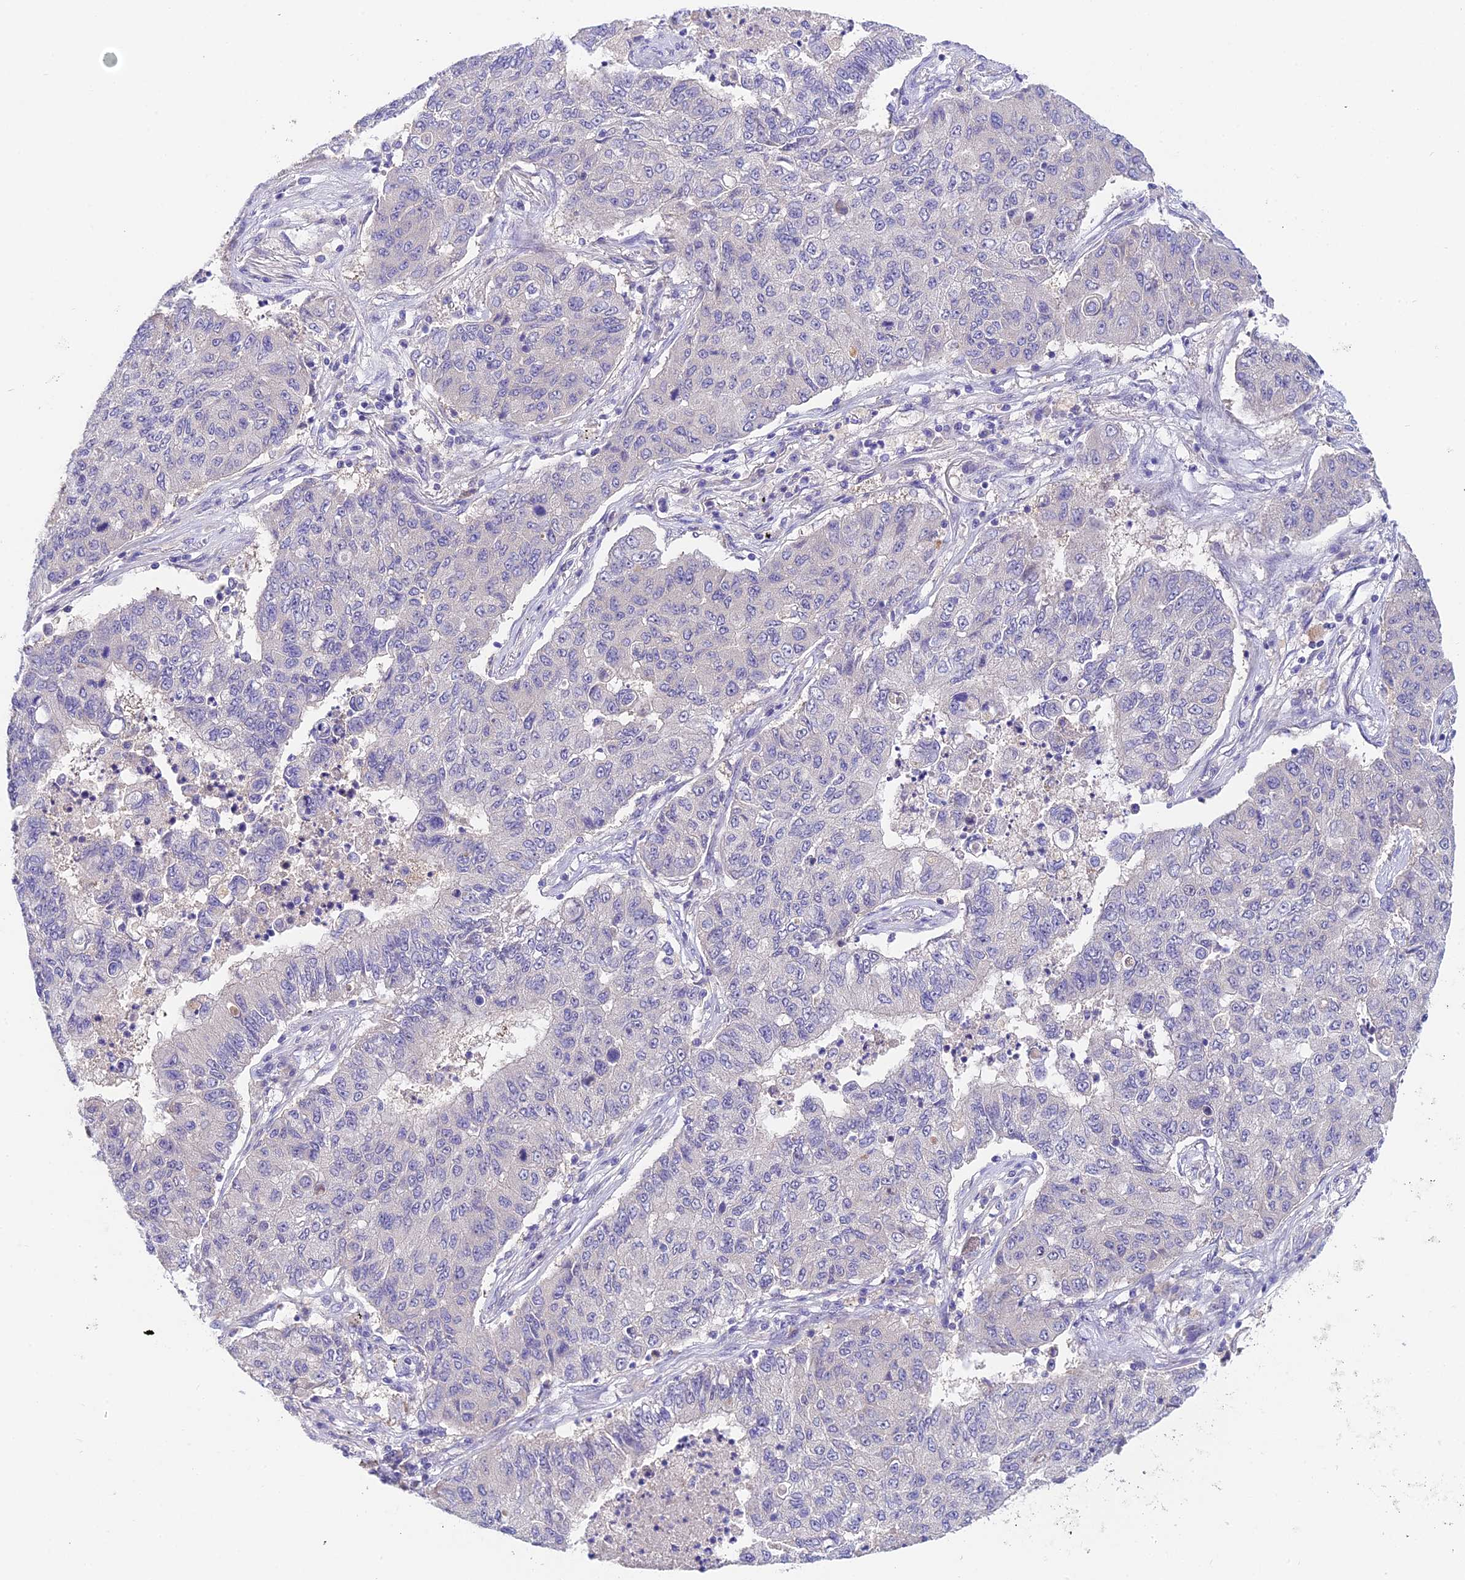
{"staining": {"intensity": "negative", "quantity": "none", "location": "none"}, "tissue": "lung cancer", "cell_type": "Tumor cells", "image_type": "cancer", "snomed": [{"axis": "morphology", "description": "Squamous cell carcinoma, NOS"}, {"axis": "topography", "description": "Lung"}], "caption": "Immunohistochemical staining of human lung squamous cell carcinoma reveals no significant positivity in tumor cells.", "gene": "DUSP29", "patient": {"sex": "male", "age": 74}}